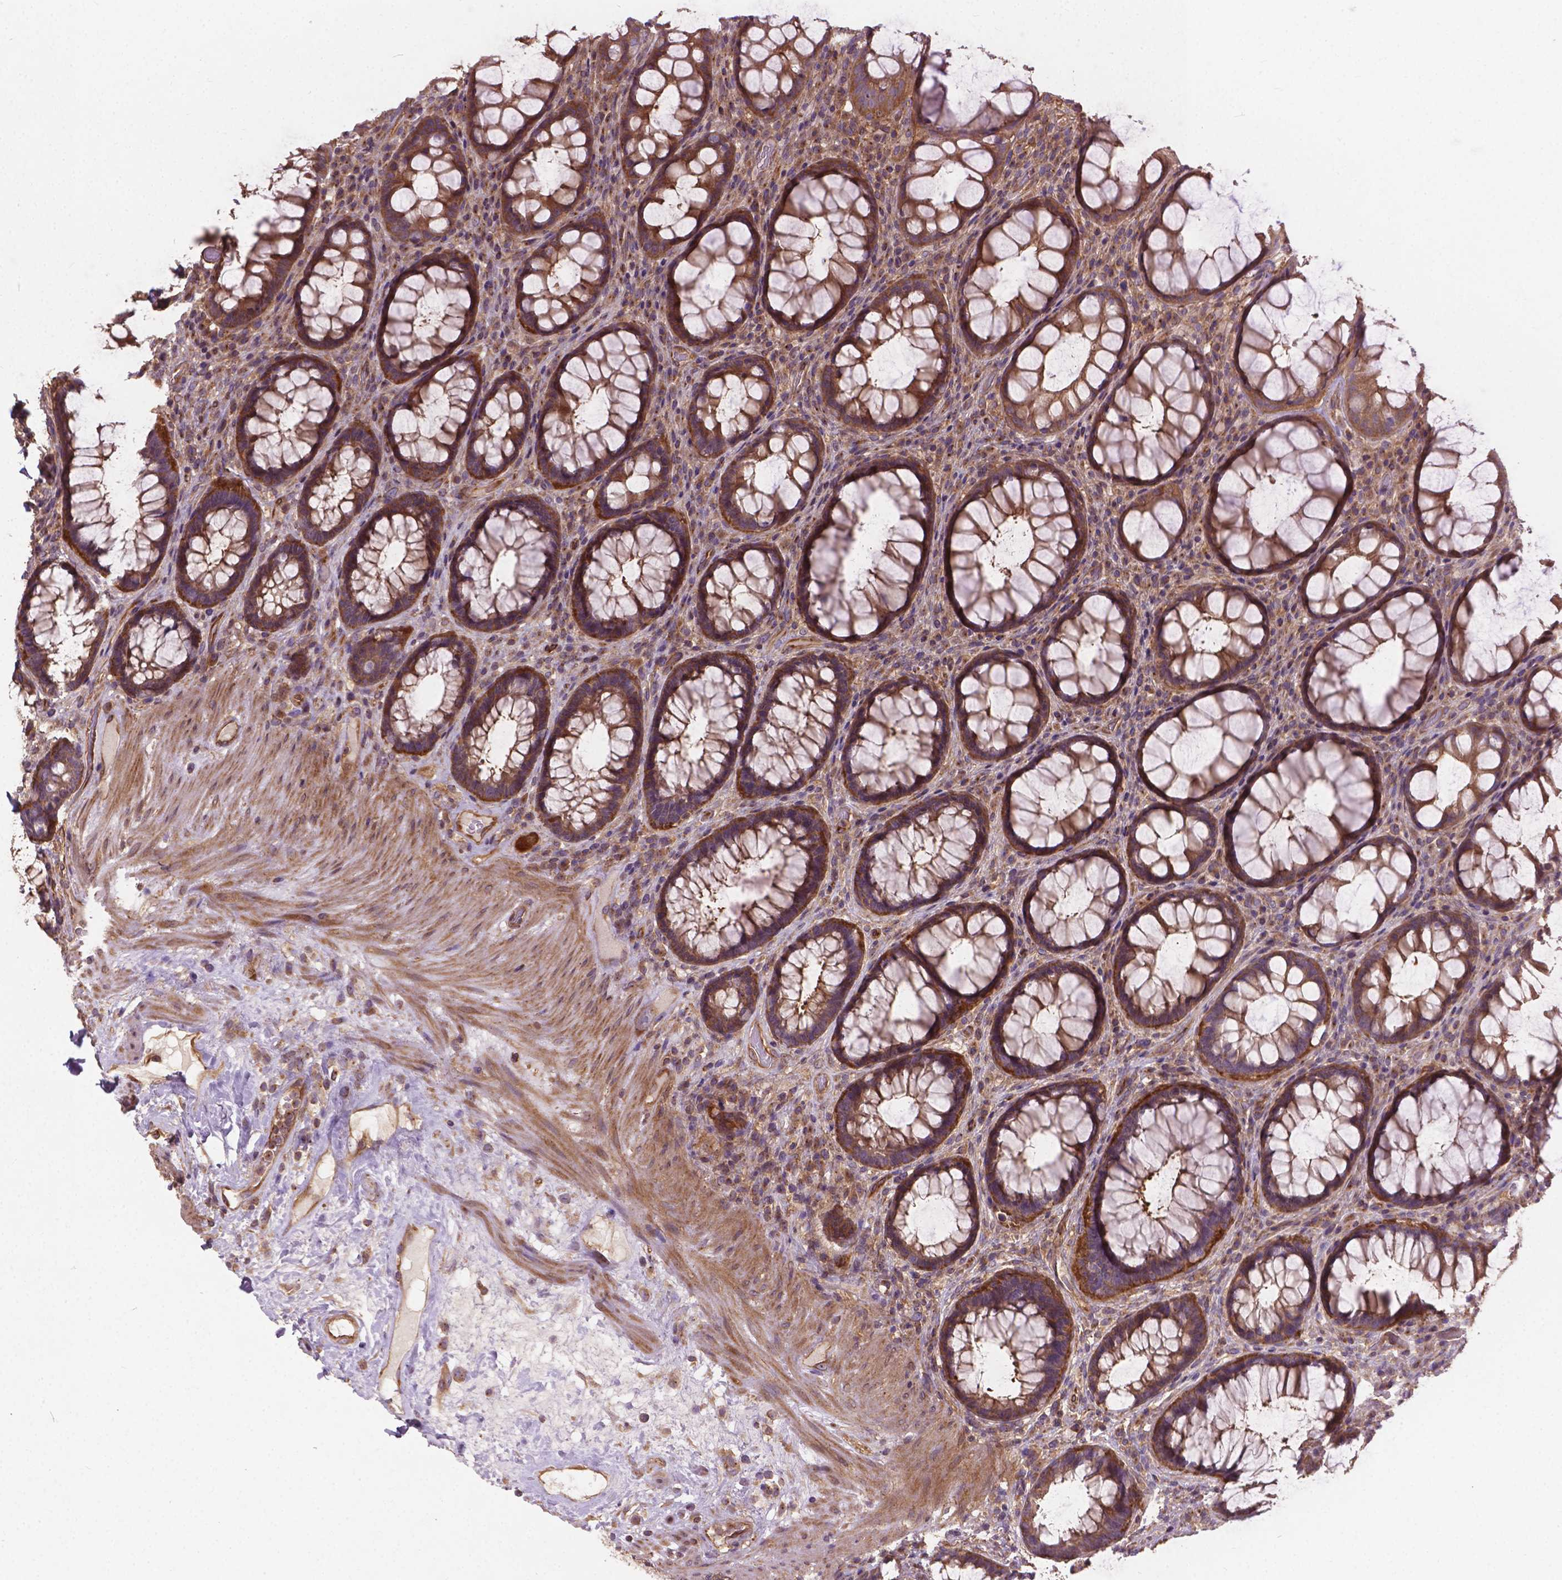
{"staining": {"intensity": "moderate", "quantity": ">75%", "location": "cytoplasmic/membranous"}, "tissue": "rectum", "cell_type": "Glandular cells", "image_type": "normal", "snomed": [{"axis": "morphology", "description": "Normal tissue, NOS"}, {"axis": "topography", "description": "Rectum"}], "caption": "A brown stain shows moderate cytoplasmic/membranous expression of a protein in glandular cells of unremarkable rectum.", "gene": "MZT1", "patient": {"sex": "male", "age": 72}}